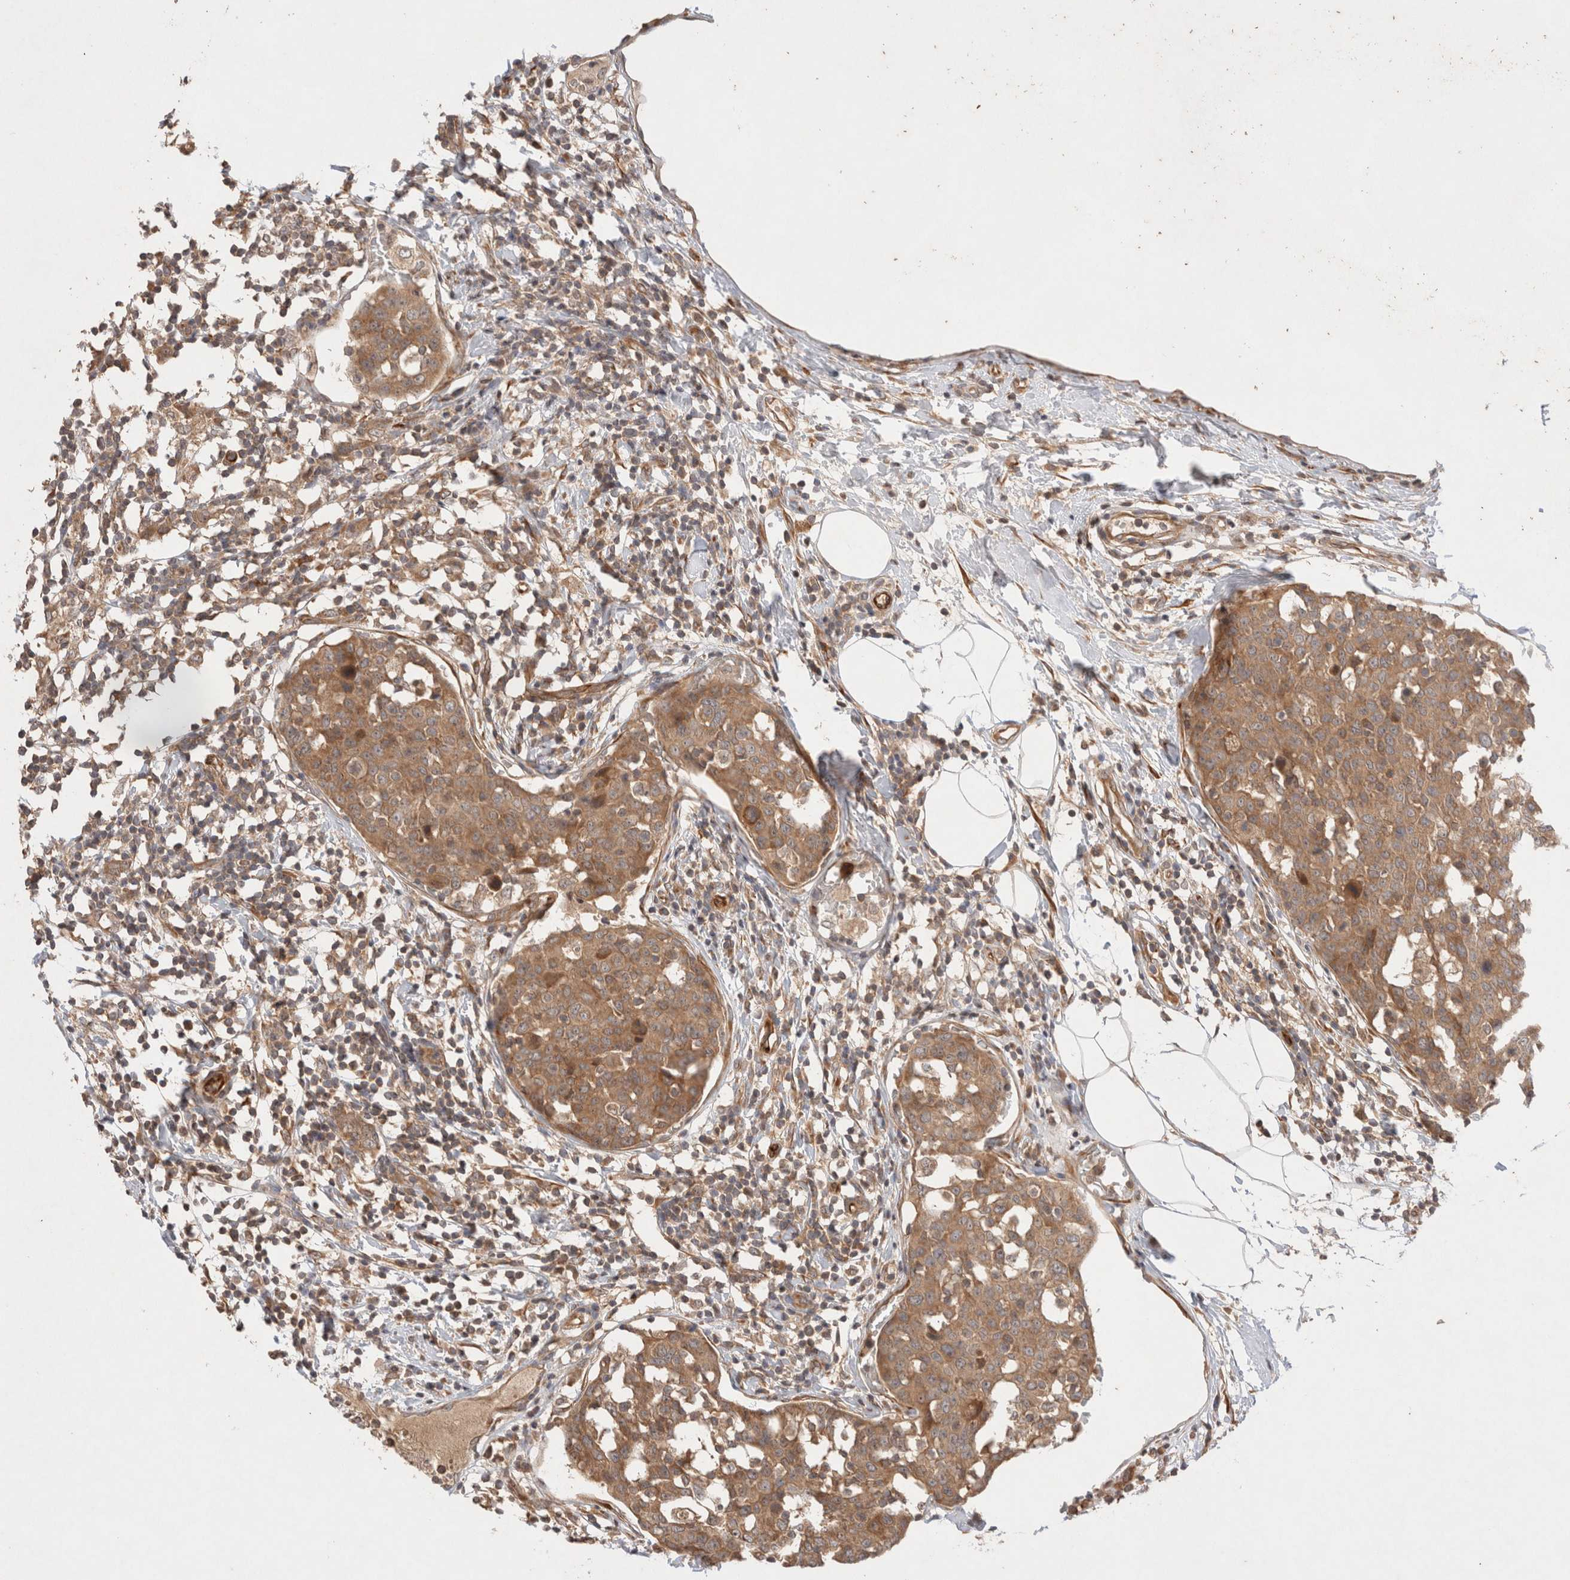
{"staining": {"intensity": "moderate", "quantity": ">75%", "location": "cytoplasmic/membranous"}, "tissue": "breast cancer", "cell_type": "Tumor cells", "image_type": "cancer", "snomed": [{"axis": "morphology", "description": "Normal tissue, NOS"}, {"axis": "morphology", "description": "Duct carcinoma"}, {"axis": "topography", "description": "Breast"}], "caption": "This image demonstrates intraductal carcinoma (breast) stained with immunohistochemistry to label a protein in brown. The cytoplasmic/membranous of tumor cells show moderate positivity for the protein. Nuclei are counter-stained blue.", "gene": "KLHL20", "patient": {"sex": "female", "age": 37}}